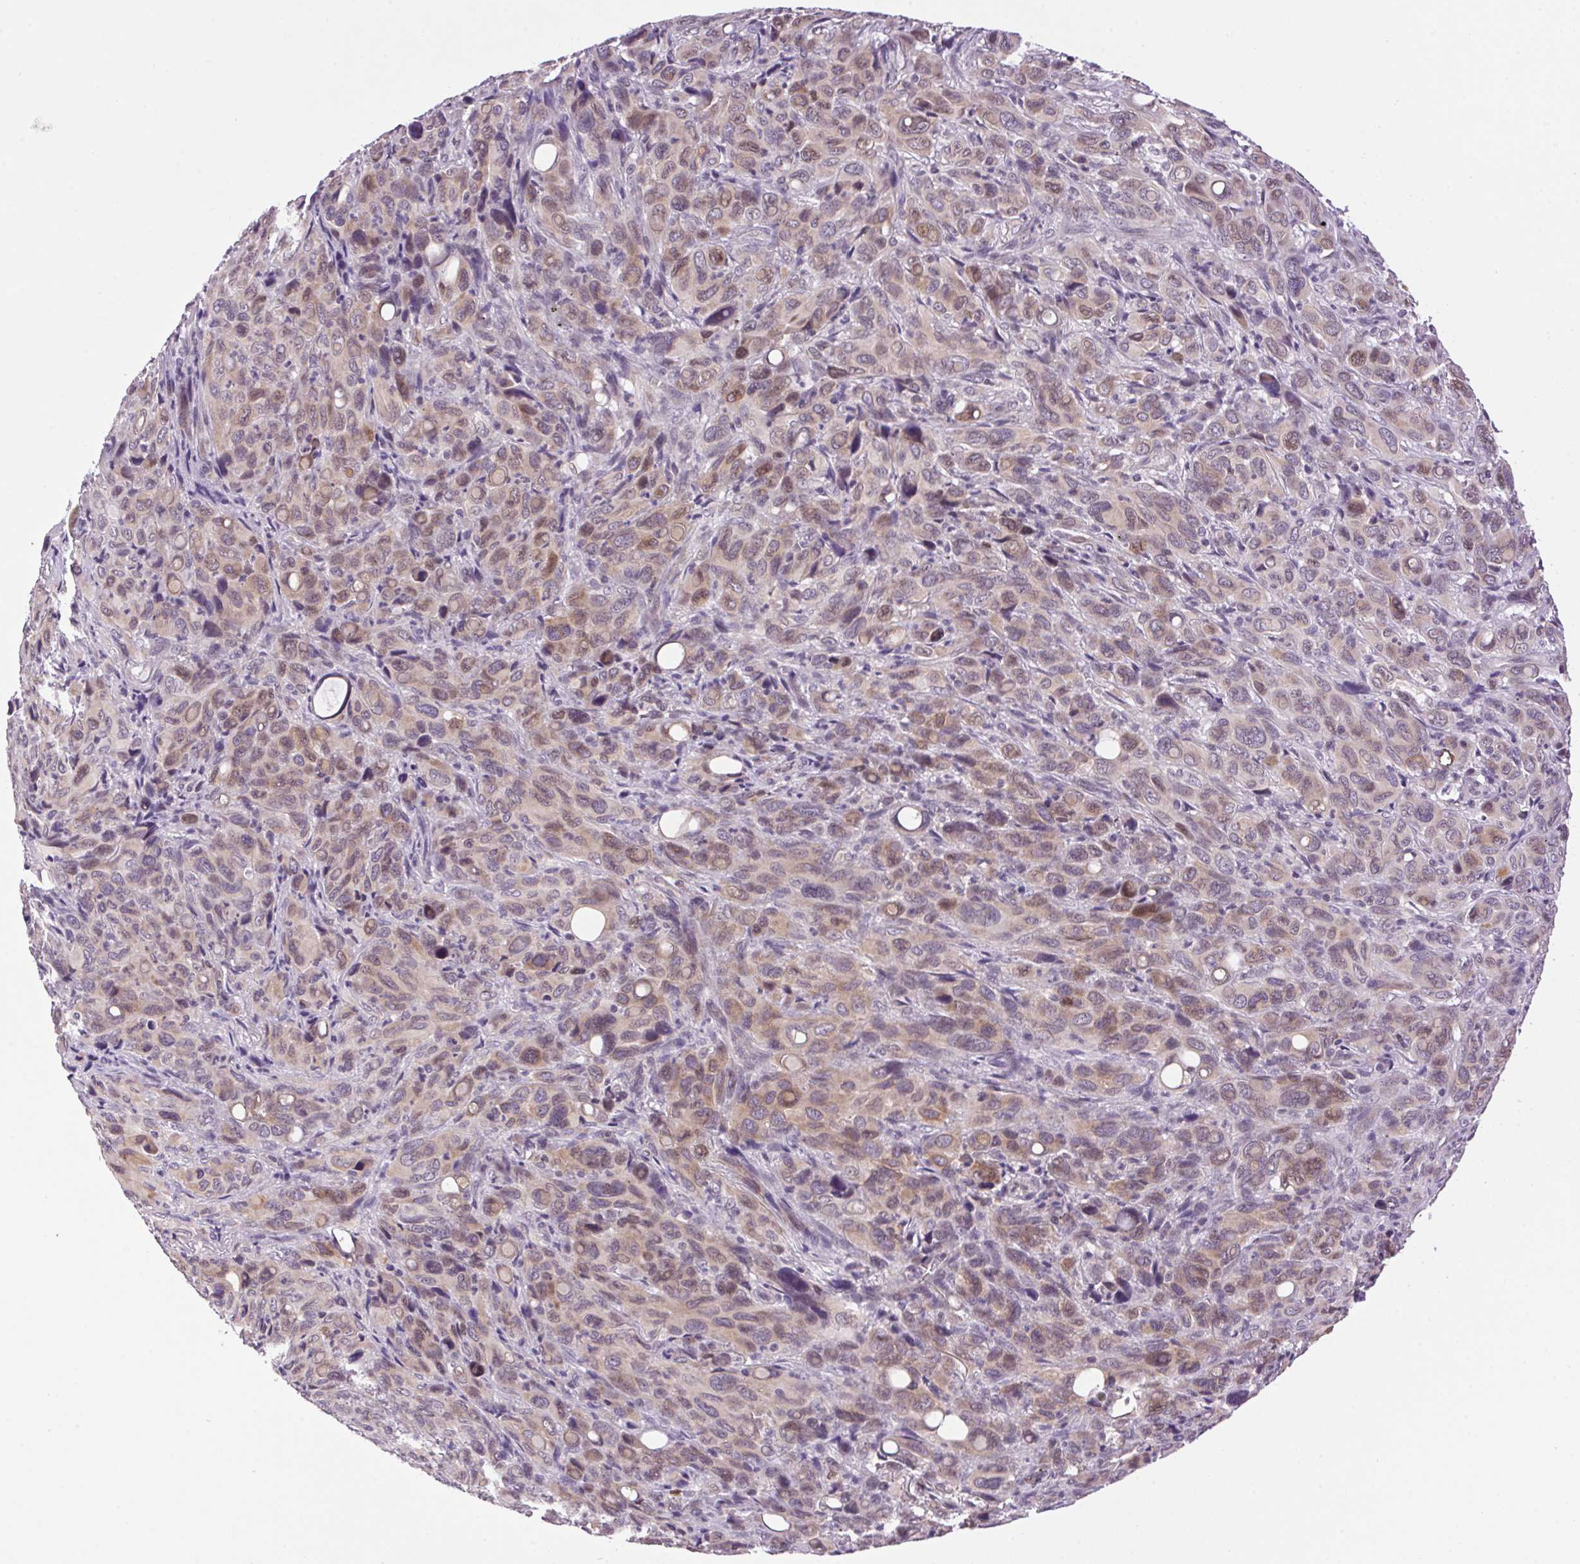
{"staining": {"intensity": "weak", "quantity": "25%-75%", "location": "cytoplasmic/membranous"}, "tissue": "melanoma", "cell_type": "Tumor cells", "image_type": "cancer", "snomed": [{"axis": "morphology", "description": "Malignant melanoma, Metastatic site"}, {"axis": "topography", "description": "Lung"}], "caption": "Immunohistochemical staining of human malignant melanoma (metastatic site) exhibits low levels of weak cytoplasmic/membranous positivity in about 25%-75% of tumor cells.", "gene": "SMIM13", "patient": {"sex": "male", "age": 48}}